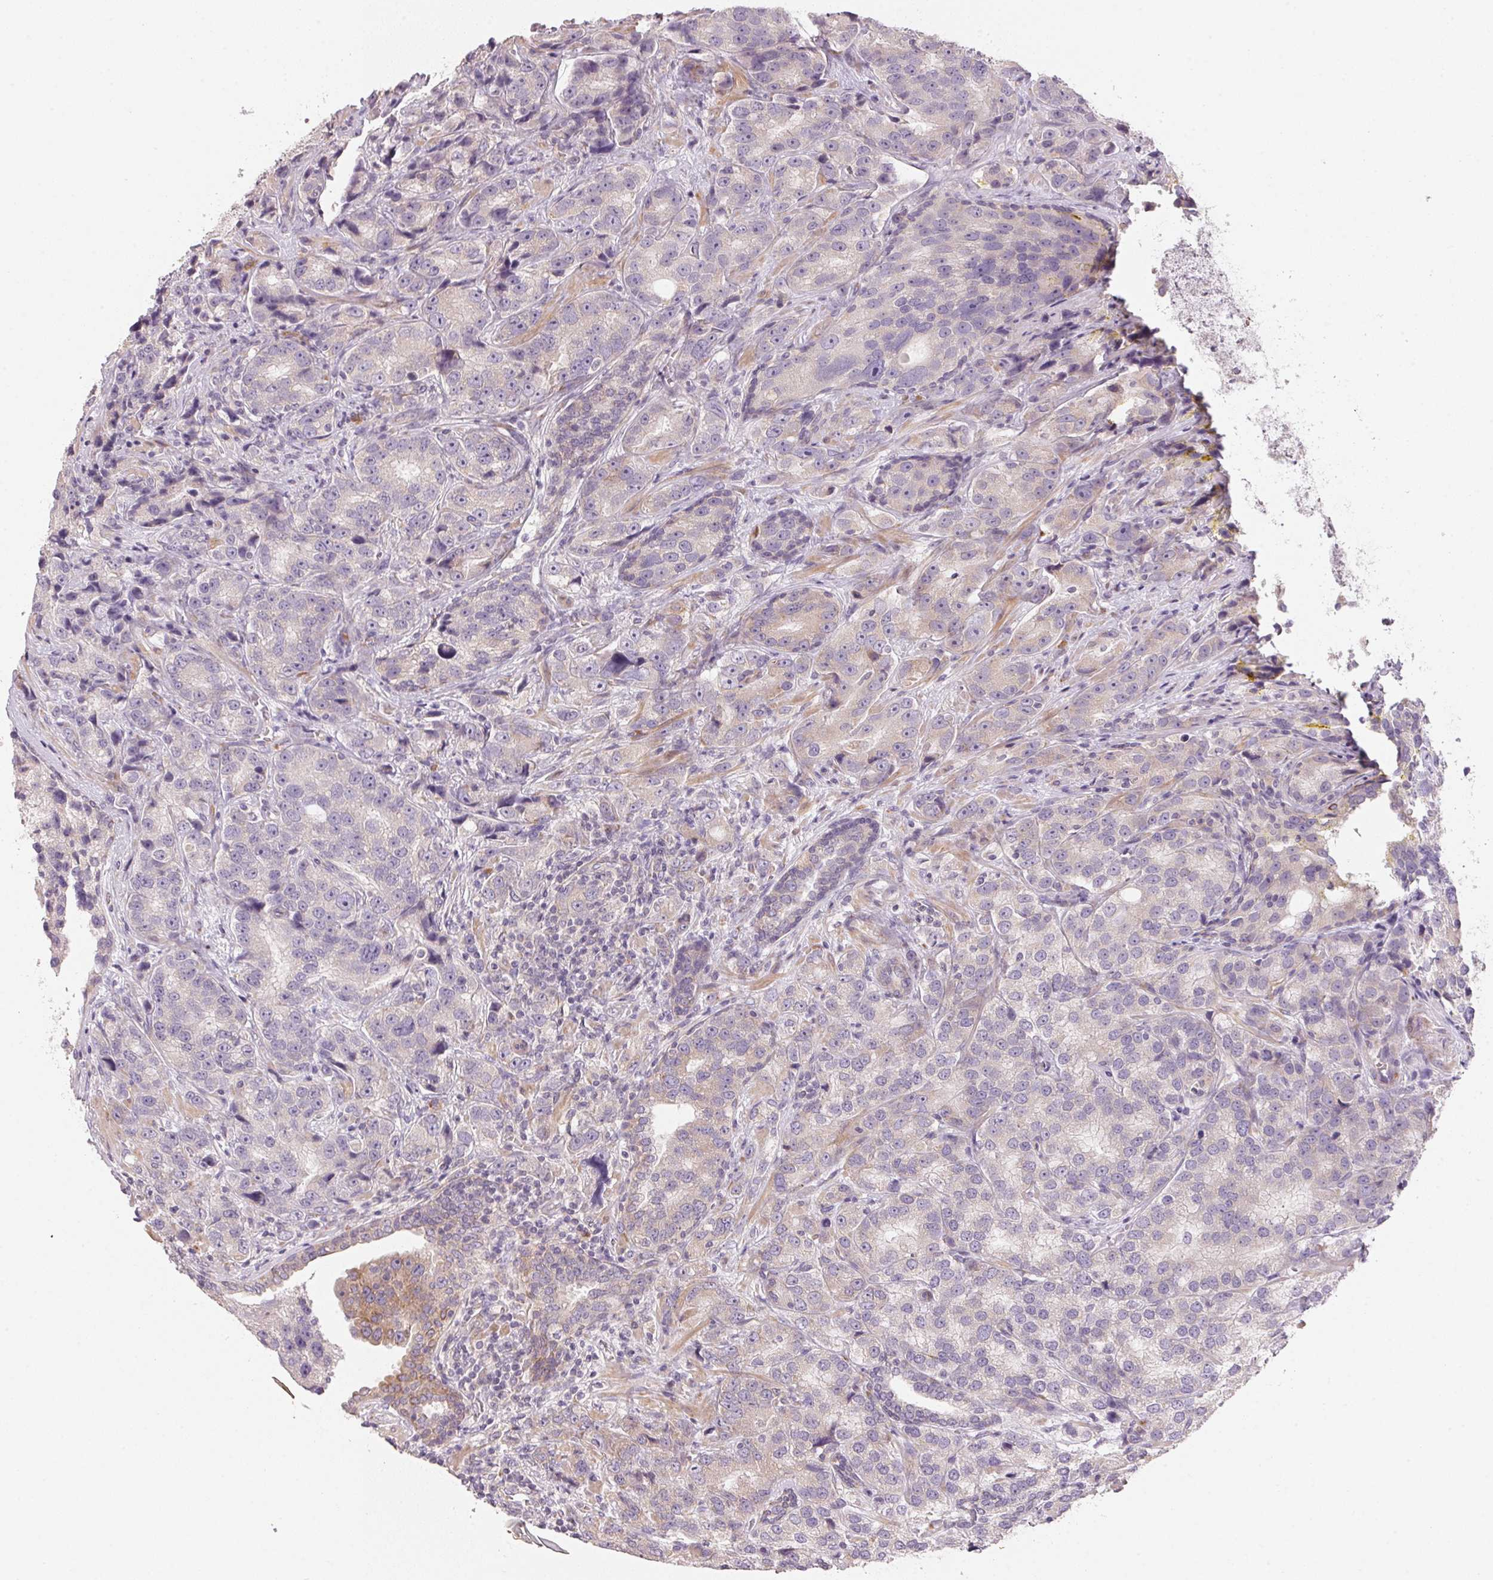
{"staining": {"intensity": "weak", "quantity": "<25%", "location": "cytoplasmic/membranous"}, "tissue": "prostate cancer", "cell_type": "Tumor cells", "image_type": "cancer", "snomed": [{"axis": "morphology", "description": "Adenocarcinoma, NOS"}, {"axis": "topography", "description": "Prostate"}], "caption": "Prostate adenocarcinoma stained for a protein using IHC exhibits no staining tumor cells.", "gene": "BLOC1S2", "patient": {"sex": "male", "age": 63}}